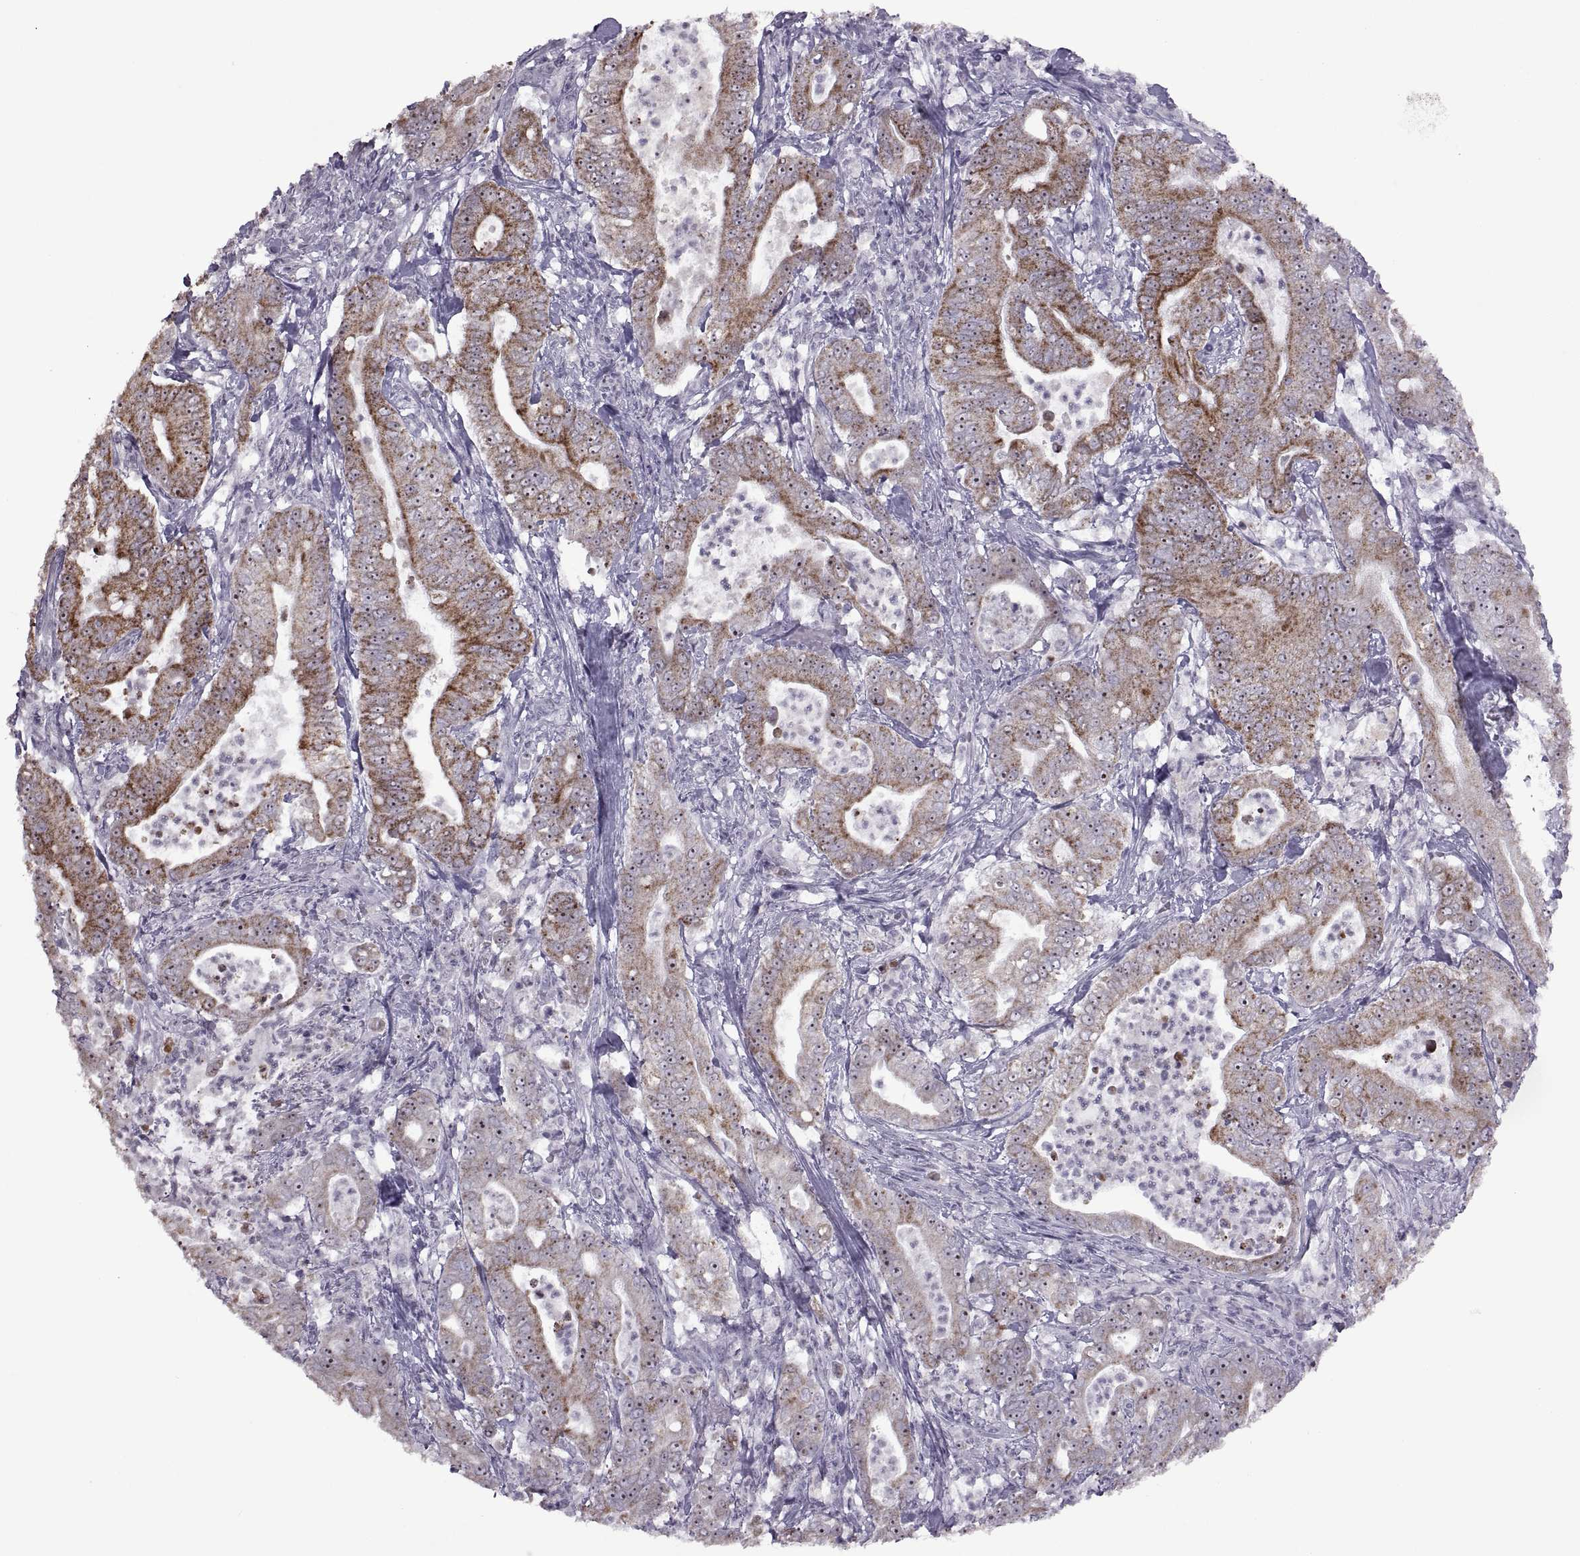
{"staining": {"intensity": "strong", "quantity": ">75%", "location": "cytoplasmic/membranous"}, "tissue": "pancreatic cancer", "cell_type": "Tumor cells", "image_type": "cancer", "snomed": [{"axis": "morphology", "description": "Adenocarcinoma, NOS"}, {"axis": "topography", "description": "Pancreas"}], "caption": "Protein analysis of pancreatic cancer (adenocarcinoma) tissue exhibits strong cytoplasmic/membranous expression in about >75% of tumor cells.", "gene": "ASIC2", "patient": {"sex": "male", "age": 71}}